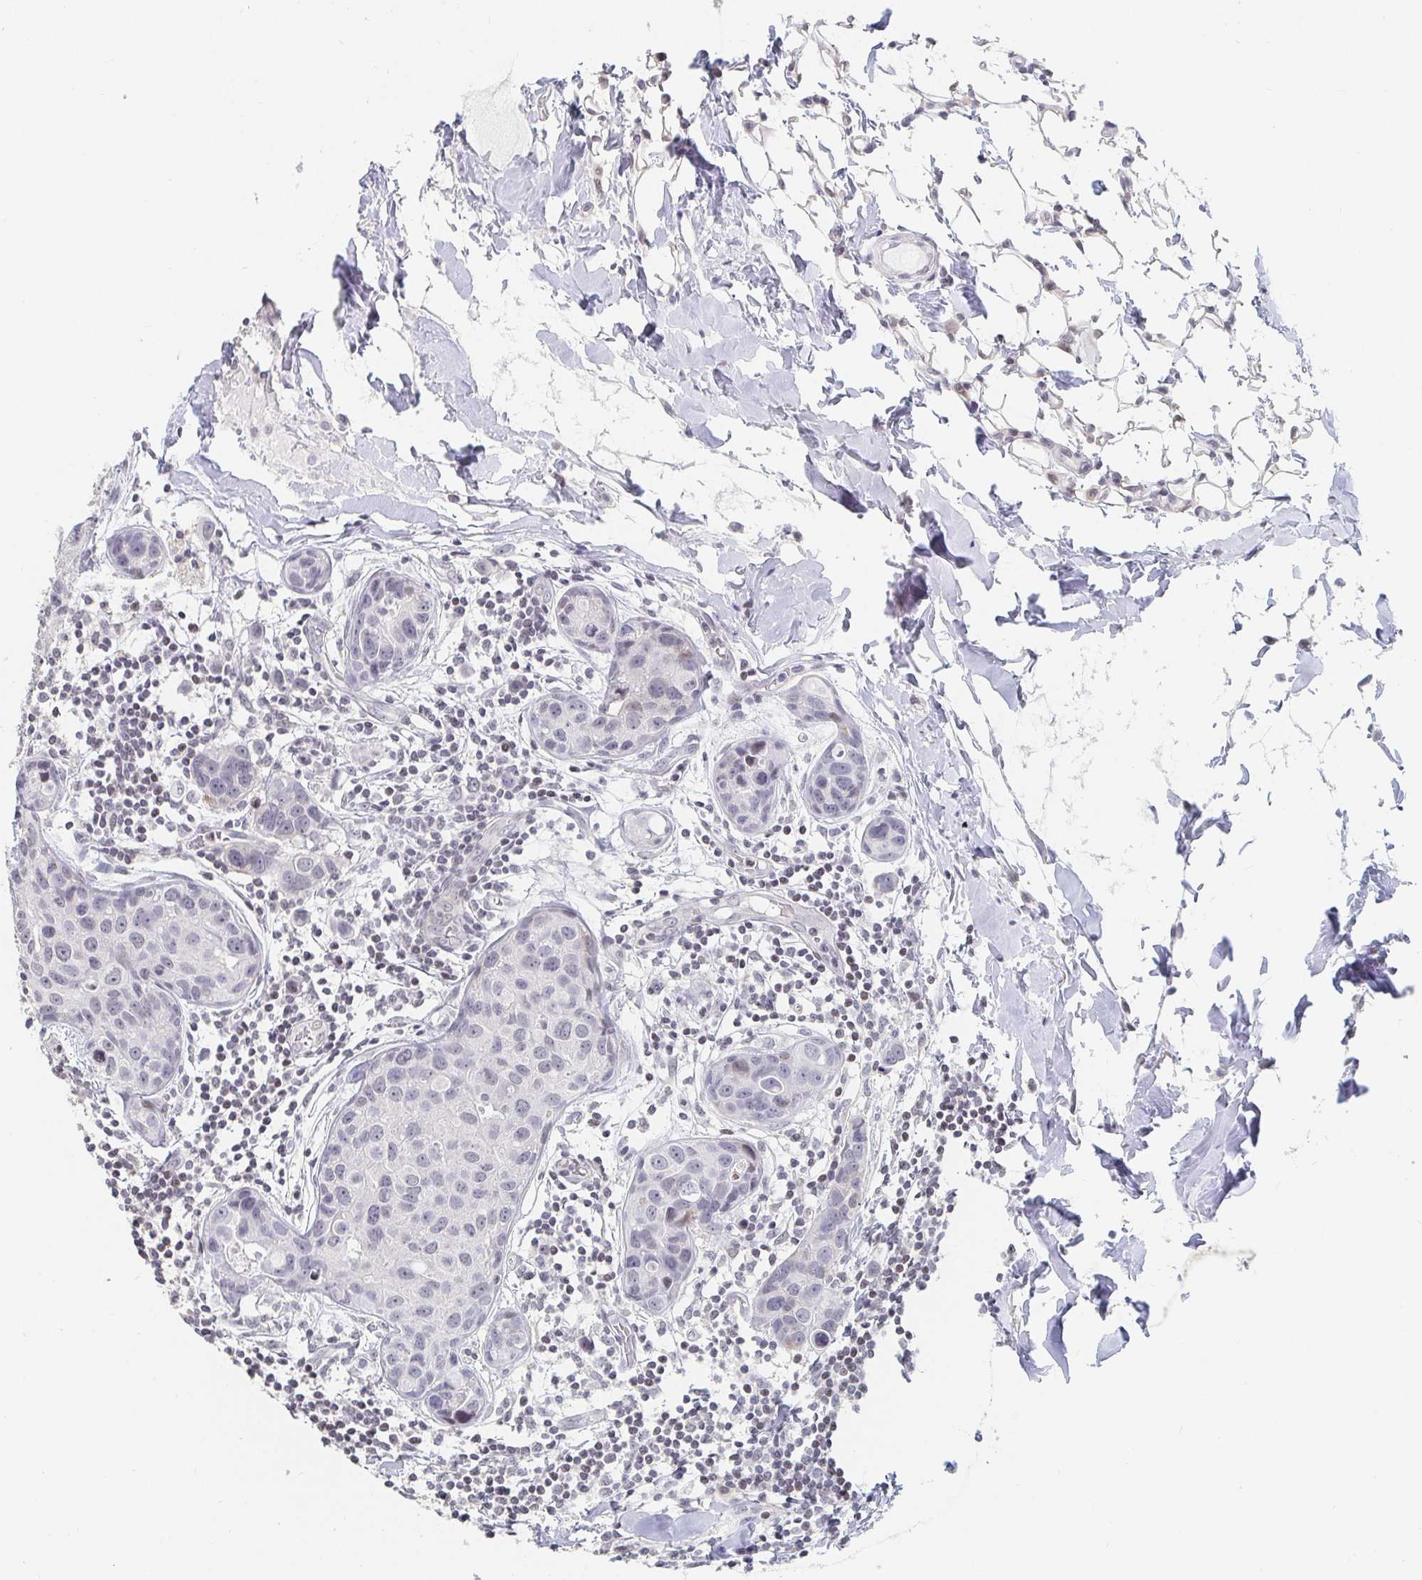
{"staining": {"intensity": "negative", "quantity": "none", "location": "none"}, "tissue": "breast cancer", "cell_type": "Tumor cells", "image_type": "cancer", "snomed": [{"axis": "morphology", "description": "Duct carcinoma"}, {"axis": "topography", "description": "Breast"}], "caption": "Immunohistochemistry (IHC) of breast infiltrating ductal carcinoma exhibits no staining in tumor cells.", "gene": "NME9", "patient": {"sex": "female", "age": 24}}